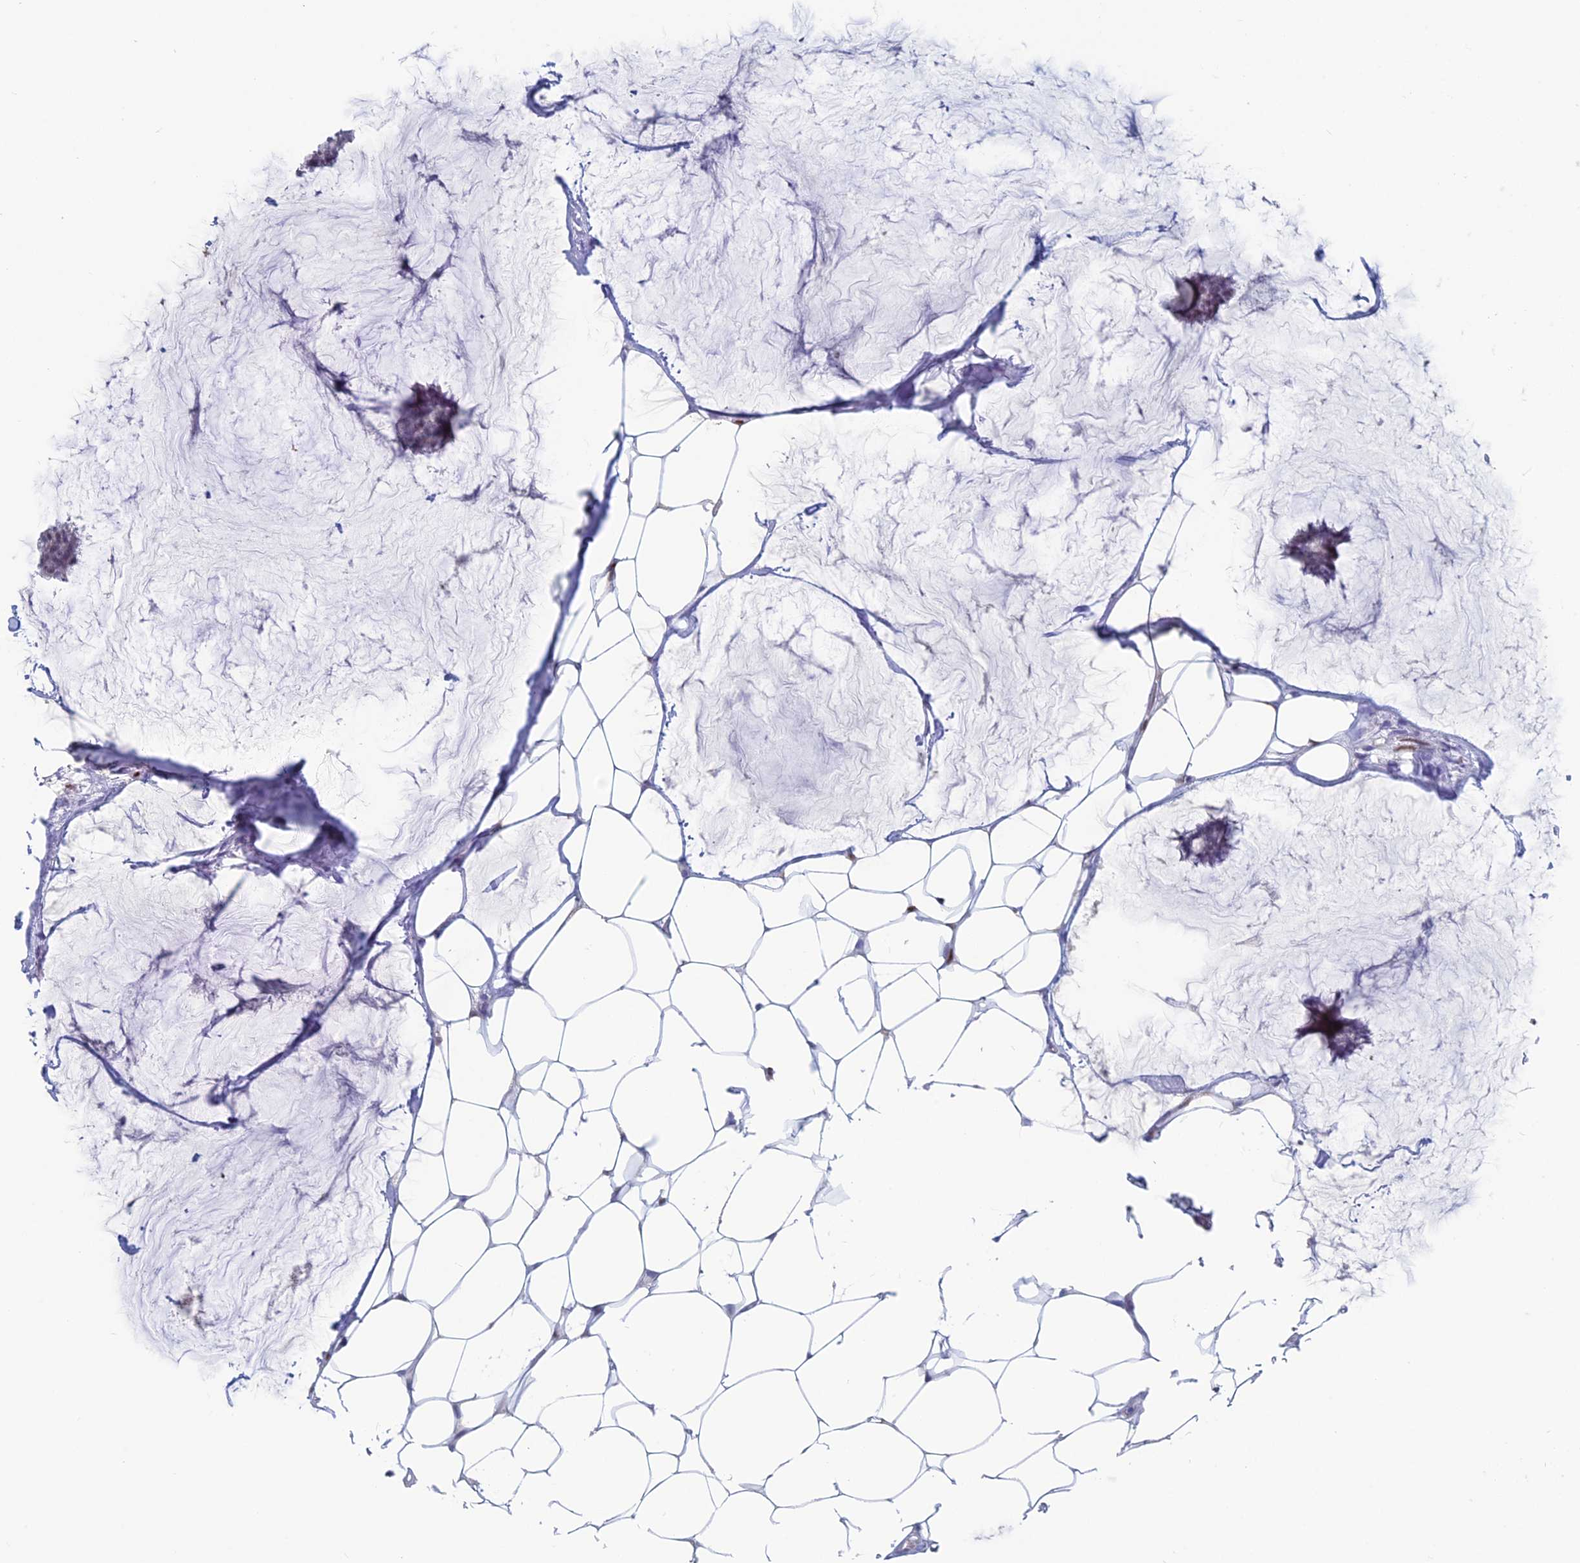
{"staining": {"intensity": "weak", "quantity": "25%-75%", "location": "nuclear"}, "tissue": "breast cancer", "cell_type": "Tumor cells", "image_type": "cancer", "snomed": [{"axis": "morphology", "description": "Duct carcinoma"}, {"axis": "topography", "description": "Breast"}], "caption": "Weak nuclear positivity for a protein is present in approximately 25%-75% of tumor cells of intraductal carcinoma (breast) using IHC.", "gene": "NOL4L", "patient": {"sex": "female", "age": 93}}